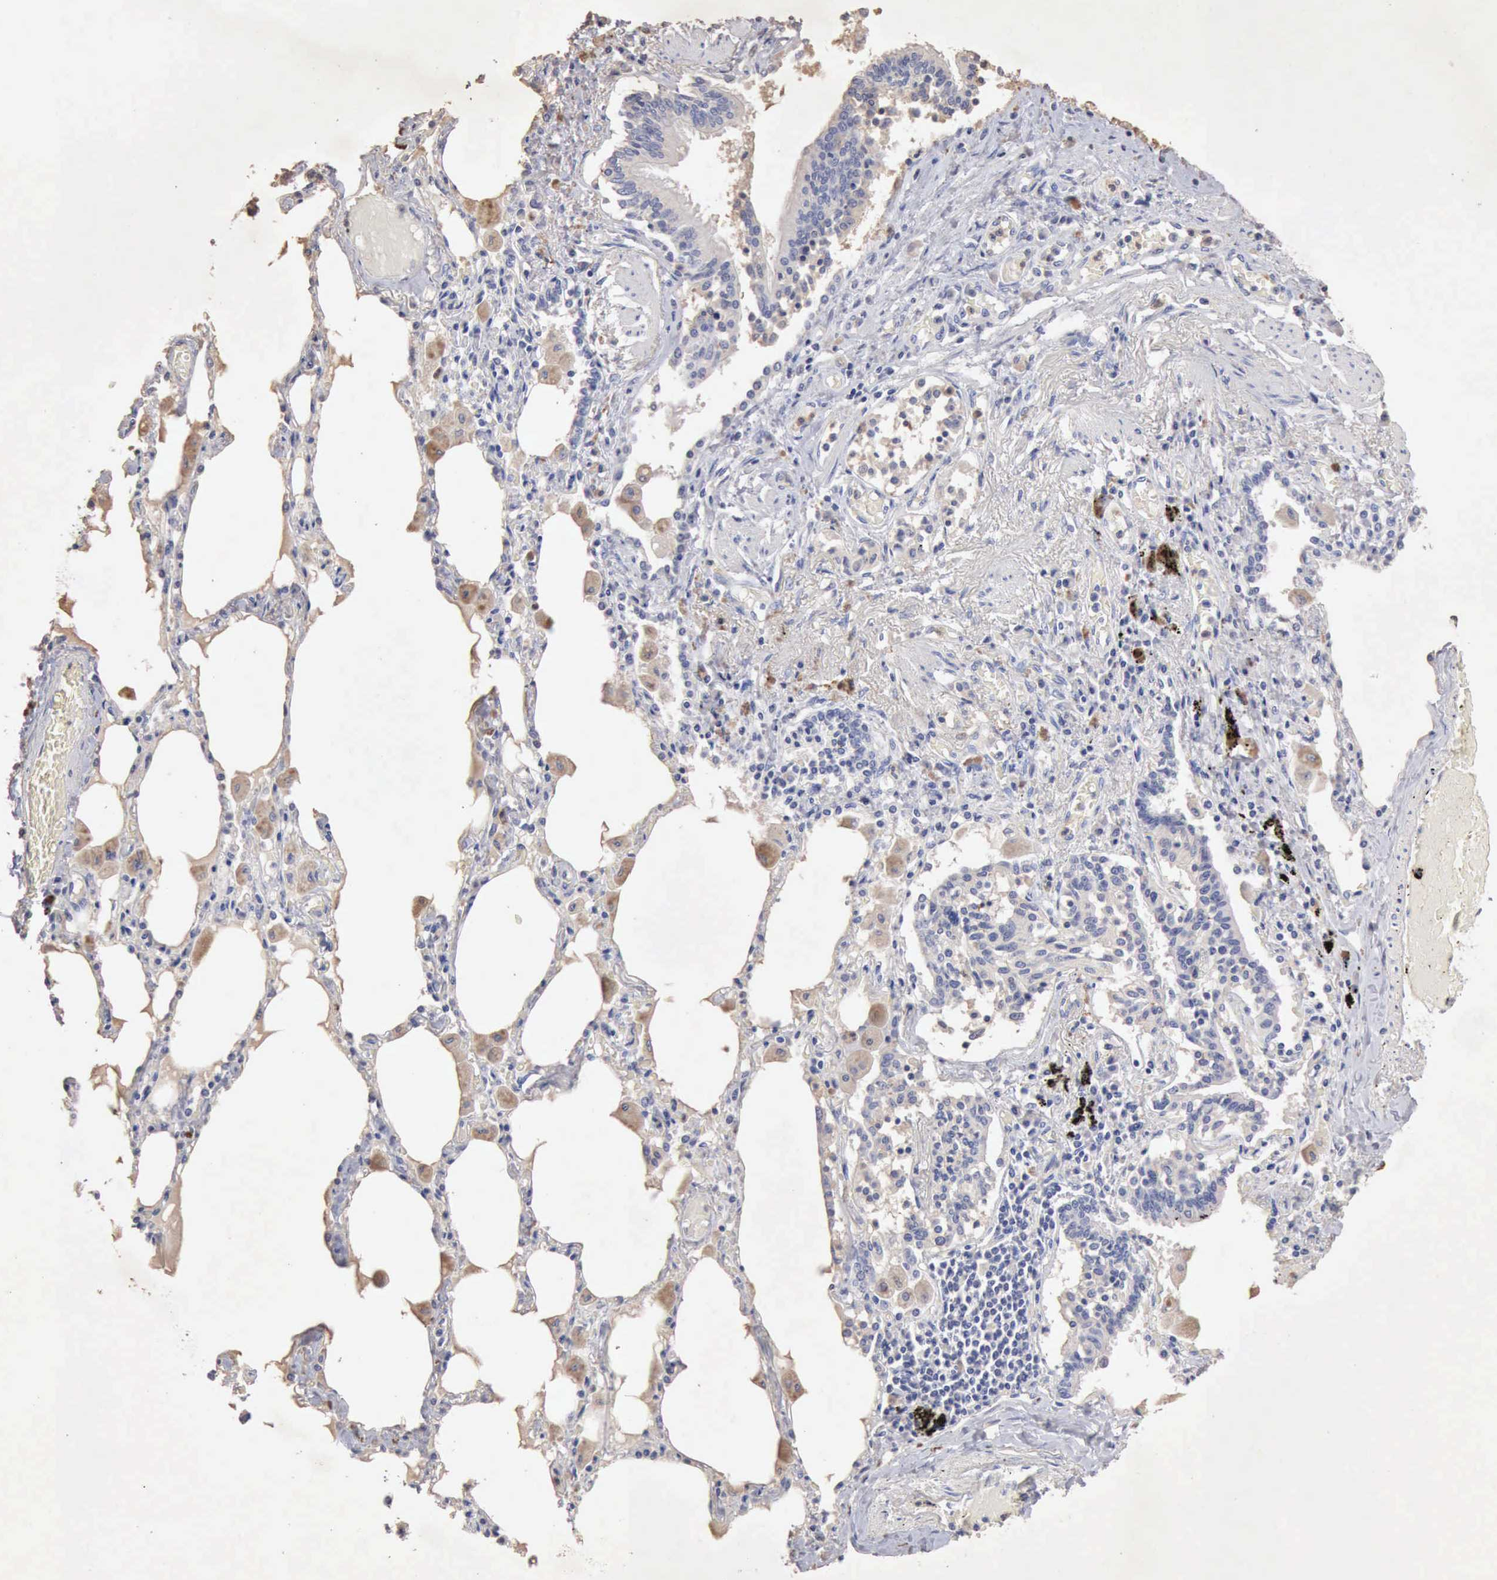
{"staining": {"intensity": "negative", "quantity": "none", "location": "none"}, "tissue": "bronchus", "cell_type": "Respiratory epithelial cells", "image_type": "normal", "snomed": [{"axis": "morphology", "description": "Normal tissue, NOS"}, {"axis": "morphology", "description": "Squamous cell carcinoma, NOS"}, {"axis": "topography", "description": "Bronchus"}, {"axis": "topography", "description": "Lung"}], "caption": "Respiratory epithelial cells are negative for brown protein staining in normal bronchus. (Immunohistochemistry, brightfield microscopy, high magnification).", "gene": "KRT6B", "patient": {"sex": "female", "age": 47}}